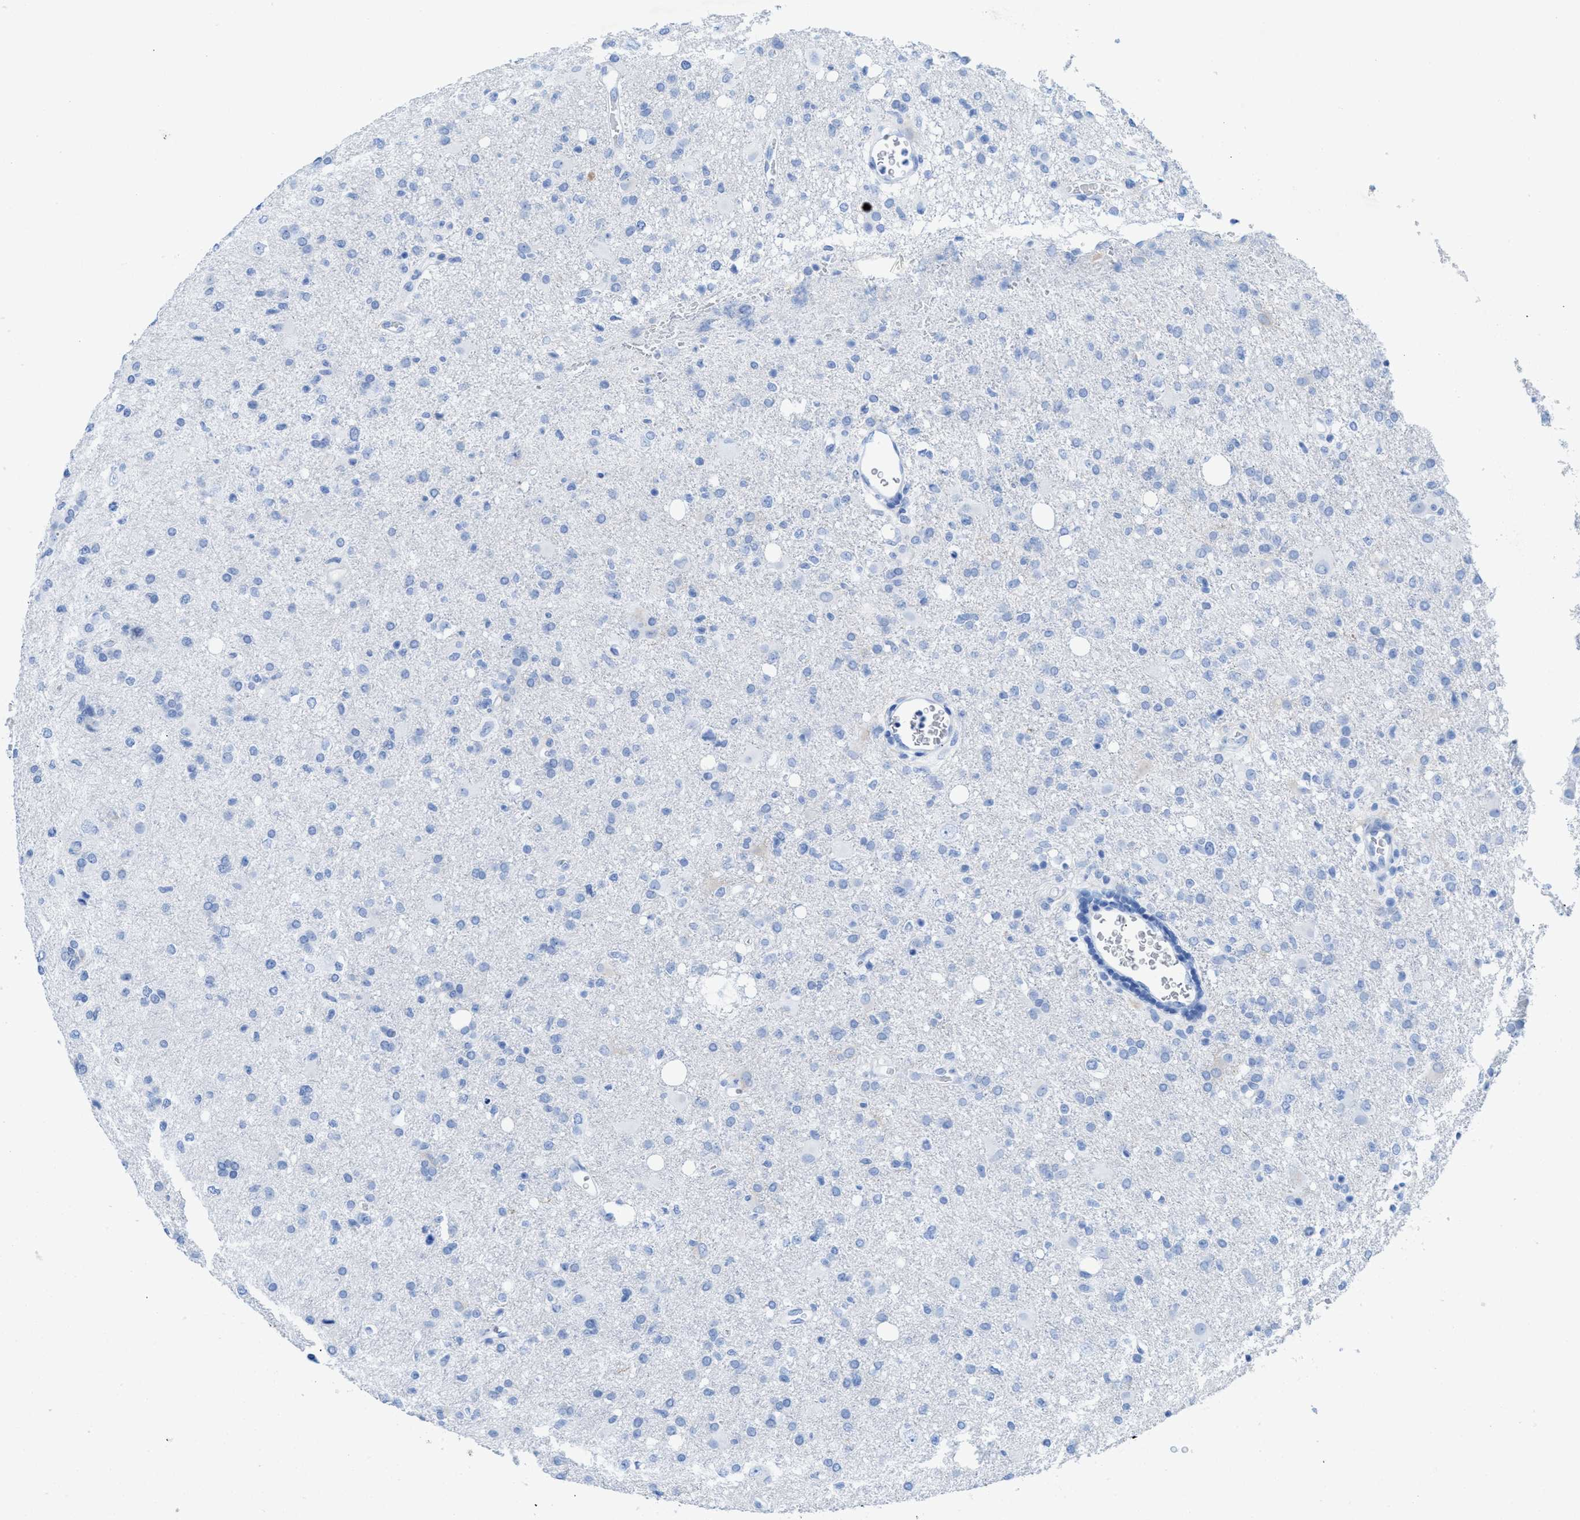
{"staining": {"intensity": "negative", "quantity": "none", "location": "none"}, "tissue": "glioma", "cell_type": "Tumor cells", "image_type": "cancer", "snomed": [{"axis": "morphology", "description": "Glioma, malignant, High grade"}, {"axis": "topography", "description": "Brain"}], "caption": "Immunohistochemistry of human glioma exhibits no staining in tumor cells. (Immunohistochemistry (ihc), brightfield microscopy, high magnification).", "gene": "ANKFN1", "patient": {"sex": "female", "age": 57}}